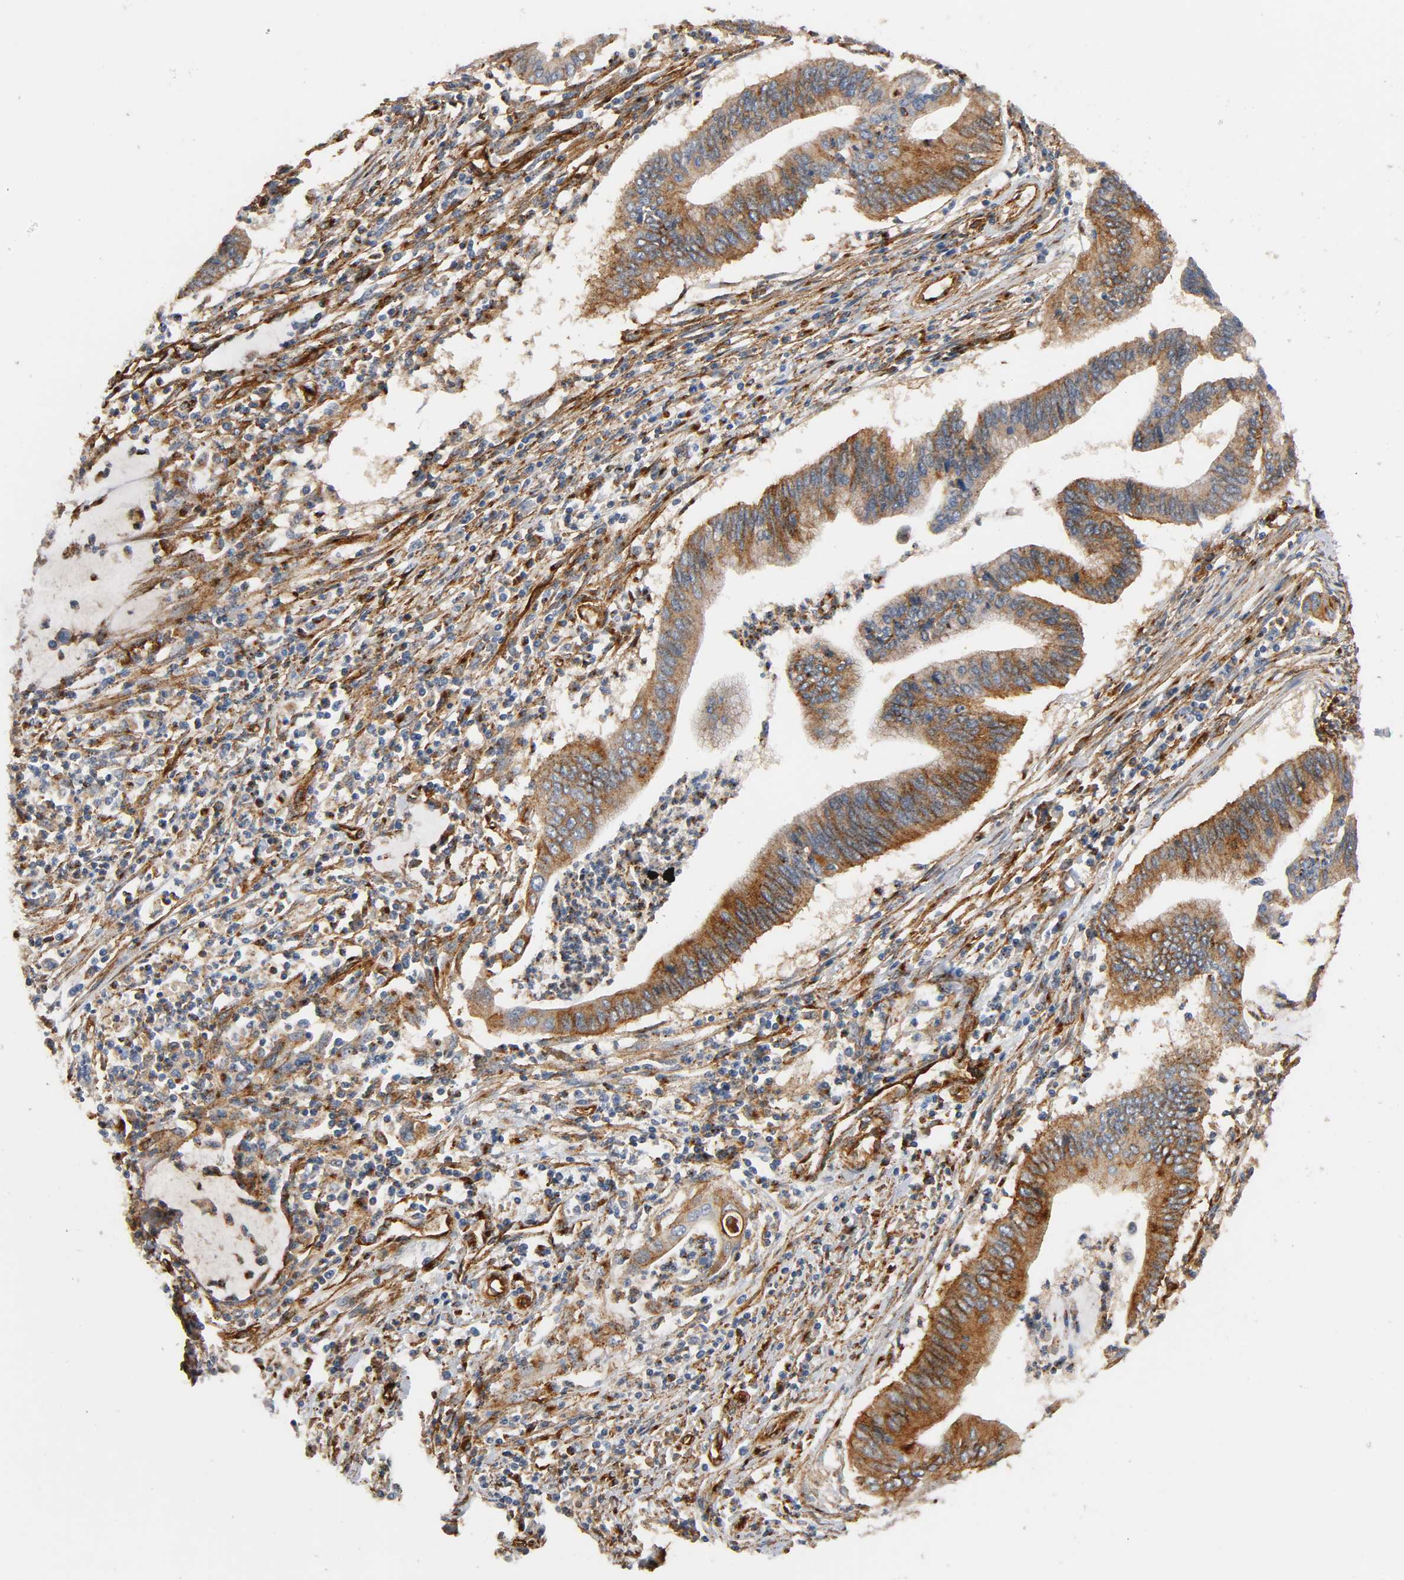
{"staining": {"intensity": "strong", "quantity": "25%-75%", "location": "cytoplasmic/membranous"}, "tissue": "cervical cancer", "cell_type": "Tumor cells", "image_type": "cancer", "snomed": [{"axis": "morphology", "description": "Adenocarcinoma, NOS"}, {"axis": "topography", "description": "Cervix"}], "caption": "A photomicrograph of human cervical adenocarcinoma stained for a protein exhibits strong cytoplasmic/membranous brown staining in tumor cells. (IHC, brightfield microscopy, high magnification).", "gene": "IFITM3", "patient": {"sex": "female", "age": 36}}